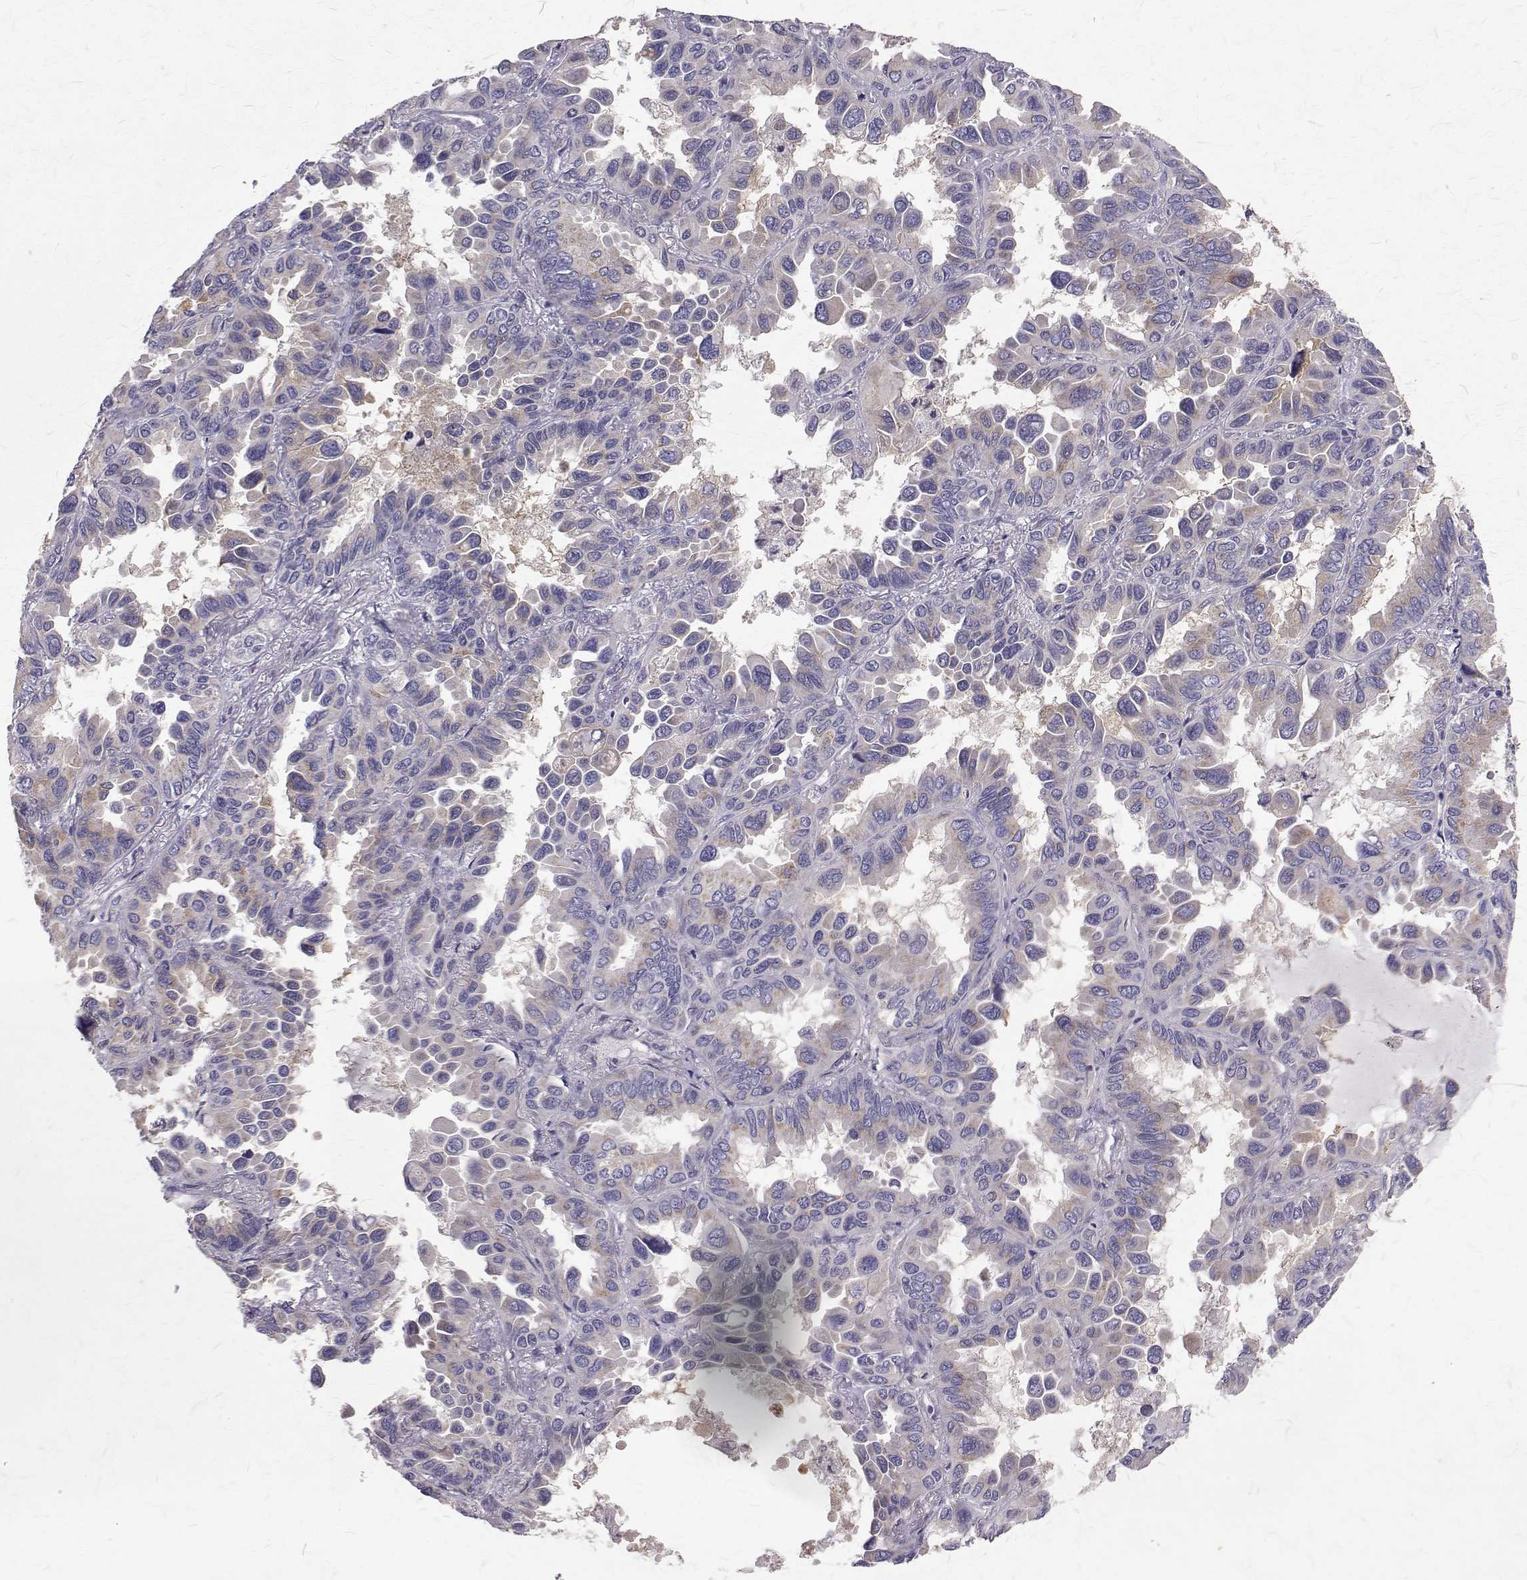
{"staining": {"intensity": "moderate", "quantity": "<25%", "location": "cytoplasmic/membranous"}, "tissue": "lung cancer", "cell_type": "Tumor cells", "image_type": "cancer", "snomed": [{"axis": "morphology", "description": "Adenocarcinoma, NOS"}, {"axis": "topography", "description": "Lung"}], "caption": "Protein expression analysis of adenocarcinoma (lung) shows moderate cytoplasmic/membranous positivity in approximately <25% of tumor cells.", "gene": "ARFGAP1", "patient": {"sex": "male", "age": 64}}